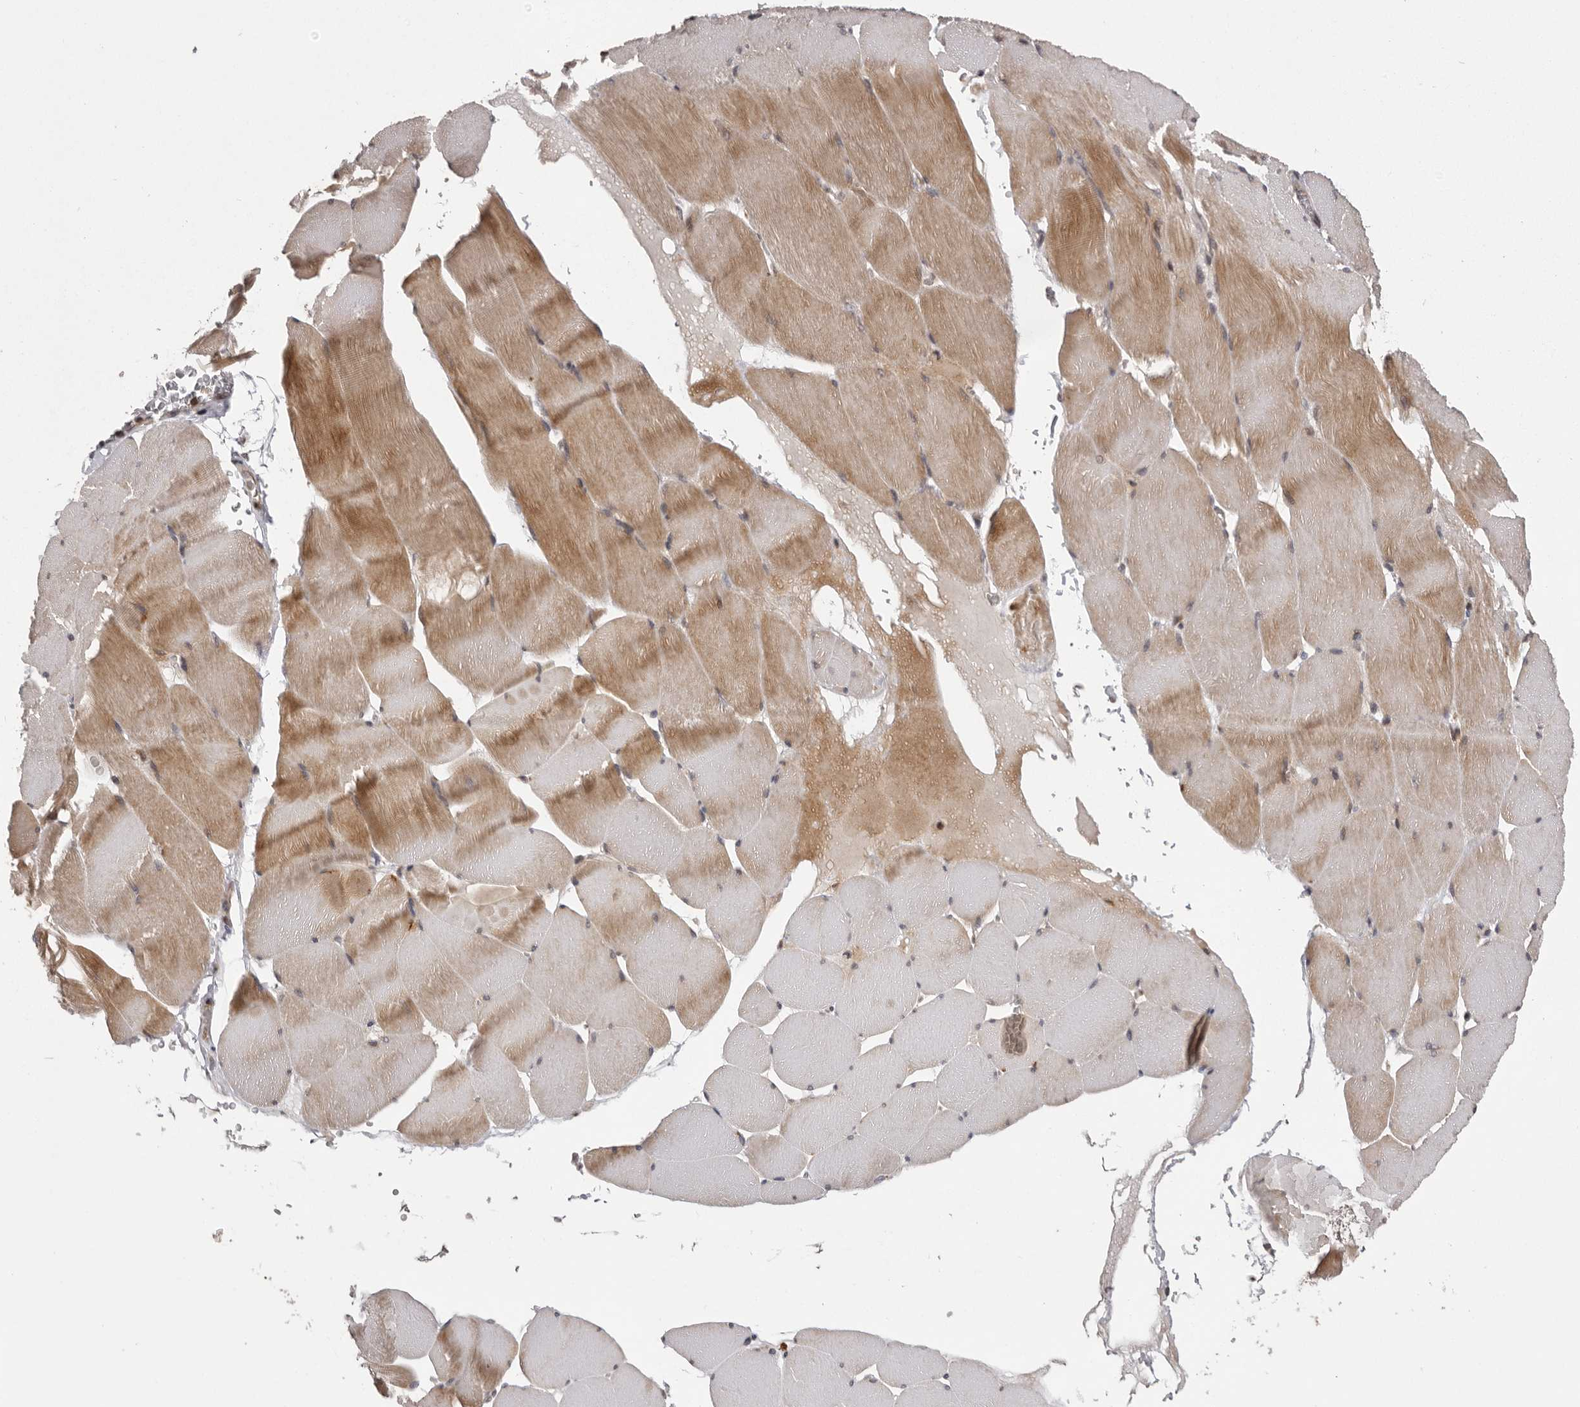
{"staining": {"intensity": "moderate", "quantity": "25%-75%", "location": "cytoplasmic/membranous"}, "tissue": "skeletal muscle", "cell_type": "Myocytes", "image_type": "normal", "snomed": [{"axis": "morphology", "description": "Normal tissue, NOS"}, {"axis": "topography", "description": "Skeletal muscle"}], "caption": "Myocytes show medium levels of moderate cytoplasmic/membranous staining in about 25%-75% of cells in benign skeletal muscle.", "gene": "AZIN1", "patient": {"sex": "male", "age": 62}}